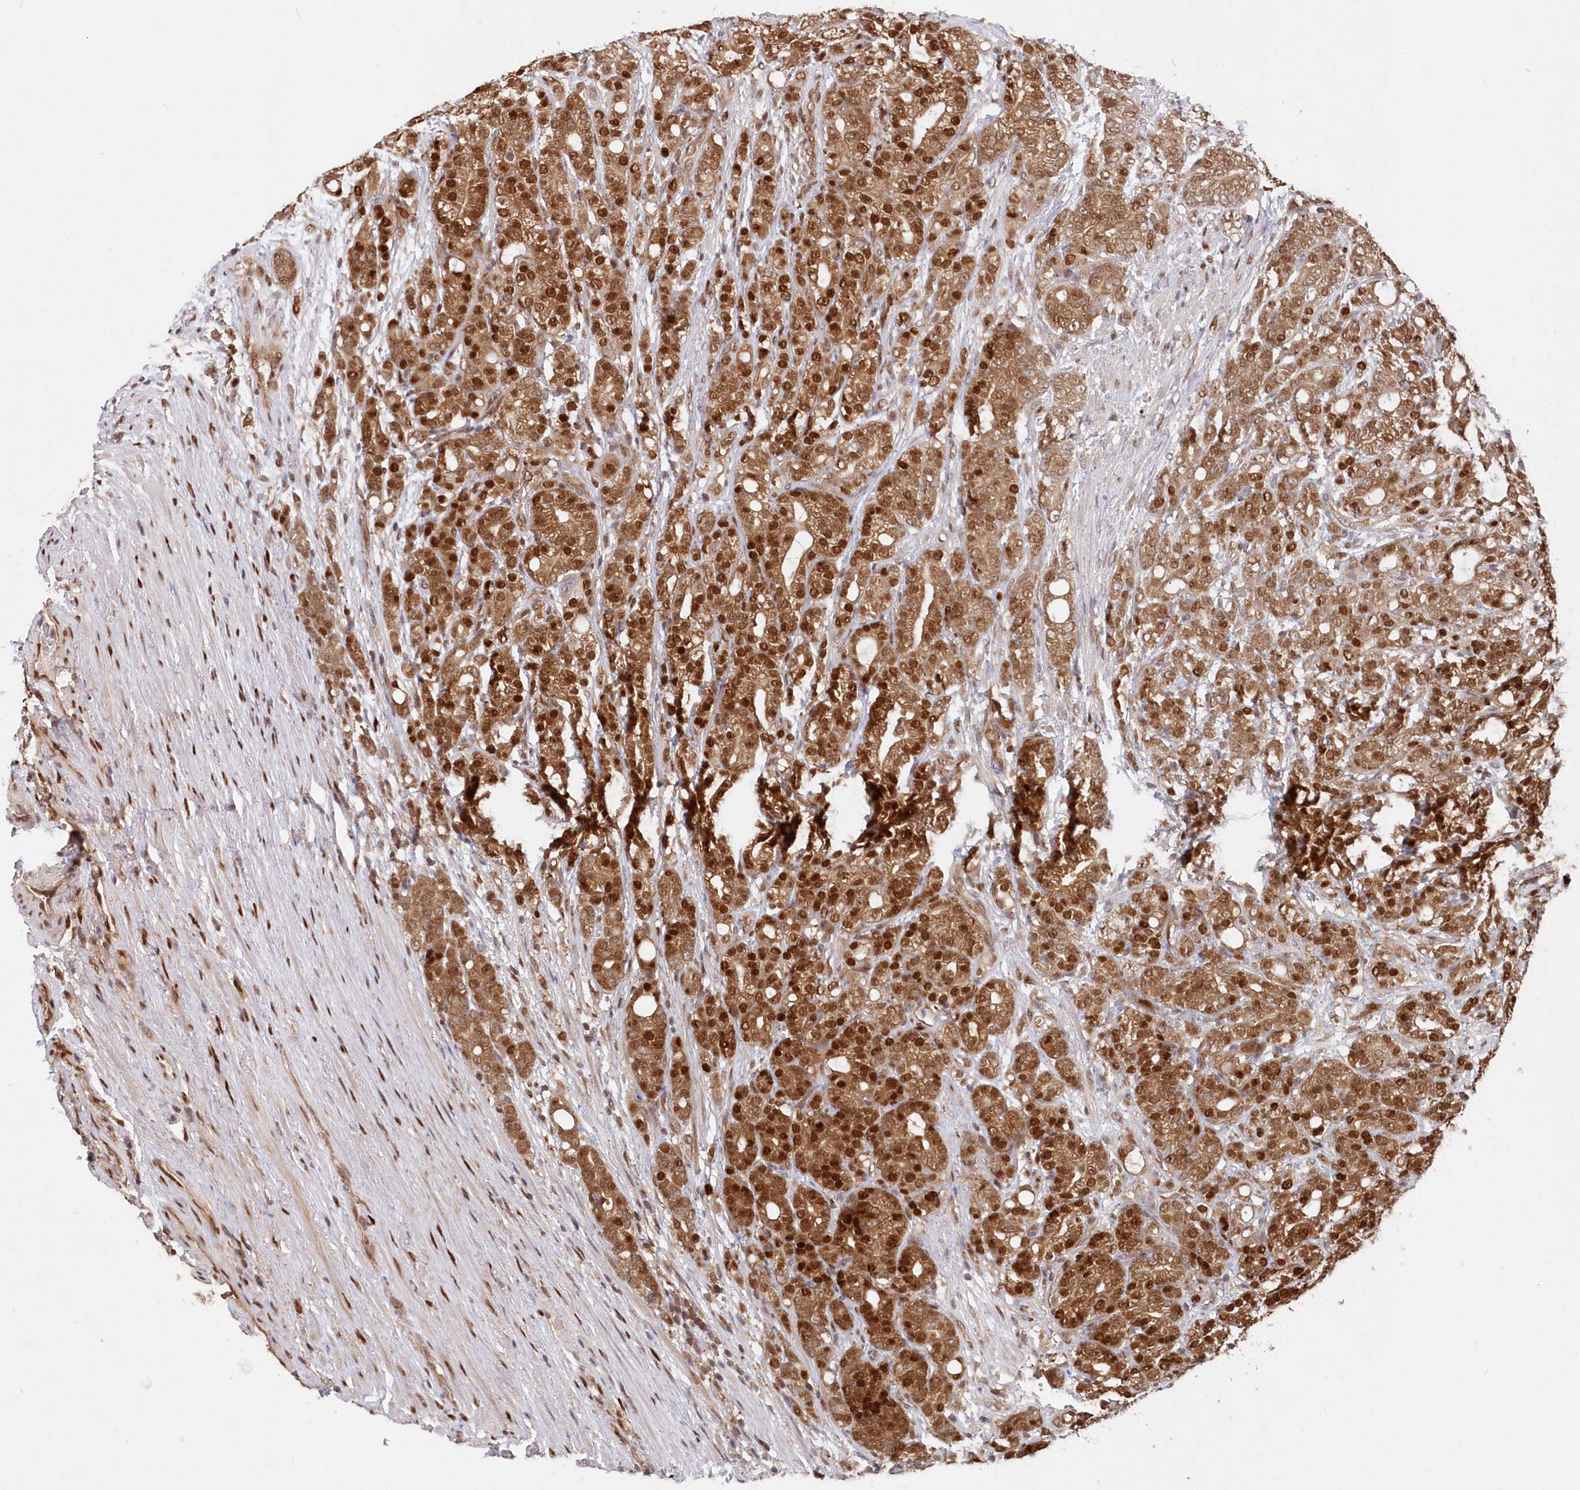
{"staining": {"intensity": "strong", "quantity": ">75%", "location": "cytoplasmic/membranous,nuclear"}, "tissue": "prostate cancer", "cell_type": "Tumor cells", "image_type": "cancer", "snomed": [{"axis": "morphology", "description": "Adenocarcinoma, High grade"}, {"axis": "topography", "description": "Prostate"}], "caption": "Tumor cells demonstrate high levels of strong cytoplasmic/membranous and nuclear expression in about >75% of cells in human high-grade adenocarcinoma (prostate).", "gene": "ABHD14B", "patient": {"sex": "male", "age": 57}}